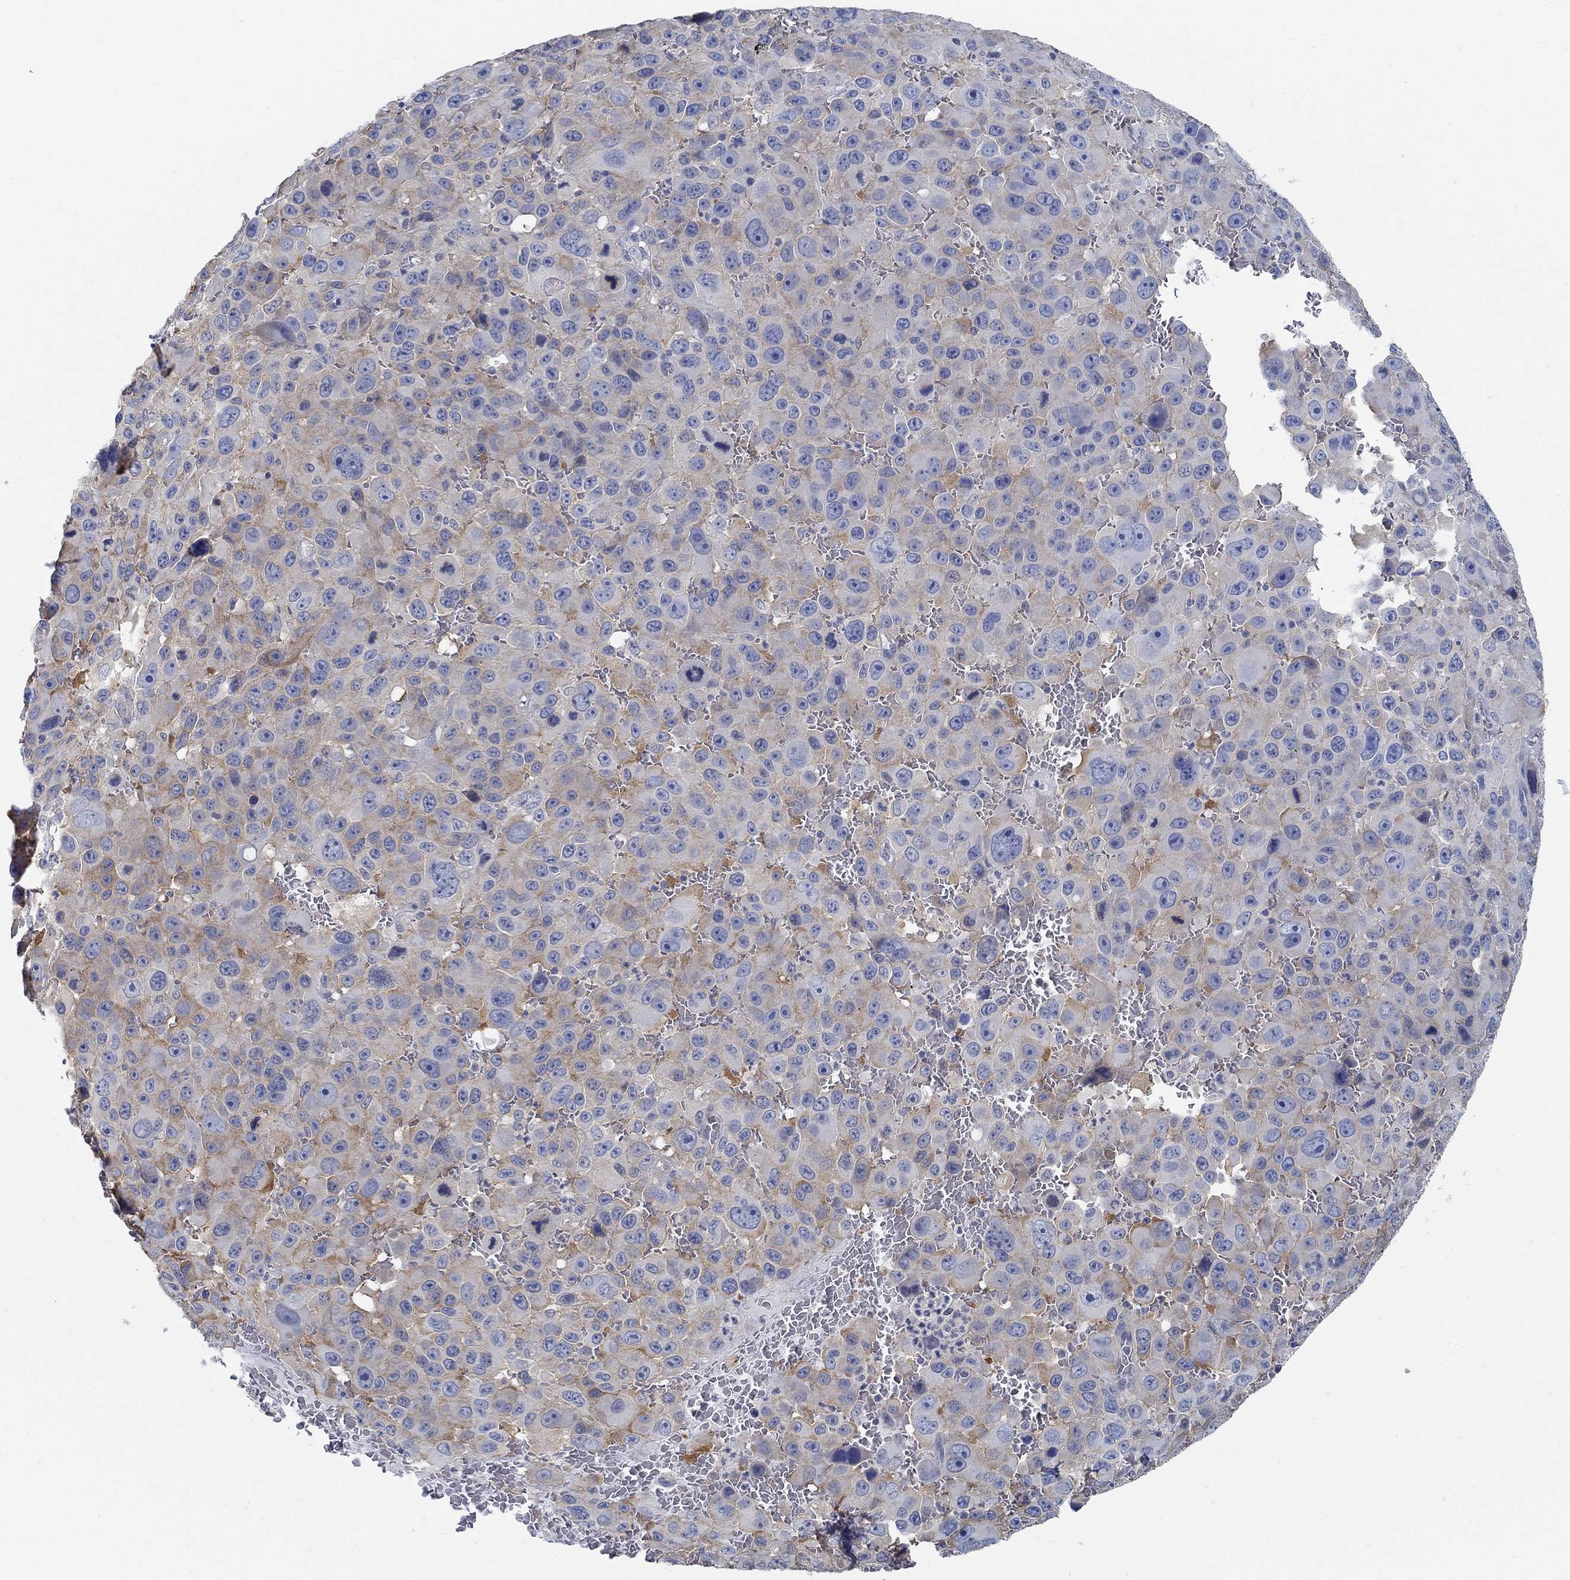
{"staining": {"intensity": "moderate", "quantity": "25%-75%", "location": "cytoplasmic/membranous"}, "tissue": "melanoma", "cell_type": "Tumor cells", "image_type": "cancer", "snomed": [{"axis": "morphology", "description": "Malignant melanoma, NOS"}, {"axis": "topography", "description": "Skin"}], "caption": "Immunohistochemical staining of malignant melanoma demonstrates medium levels of moderate cytoplasmic/membranous protein positivity in approximately 25%-75% of tumor cells.", "gene": "PCDH11X", "patient": {"sex": "female", "age": 91}}